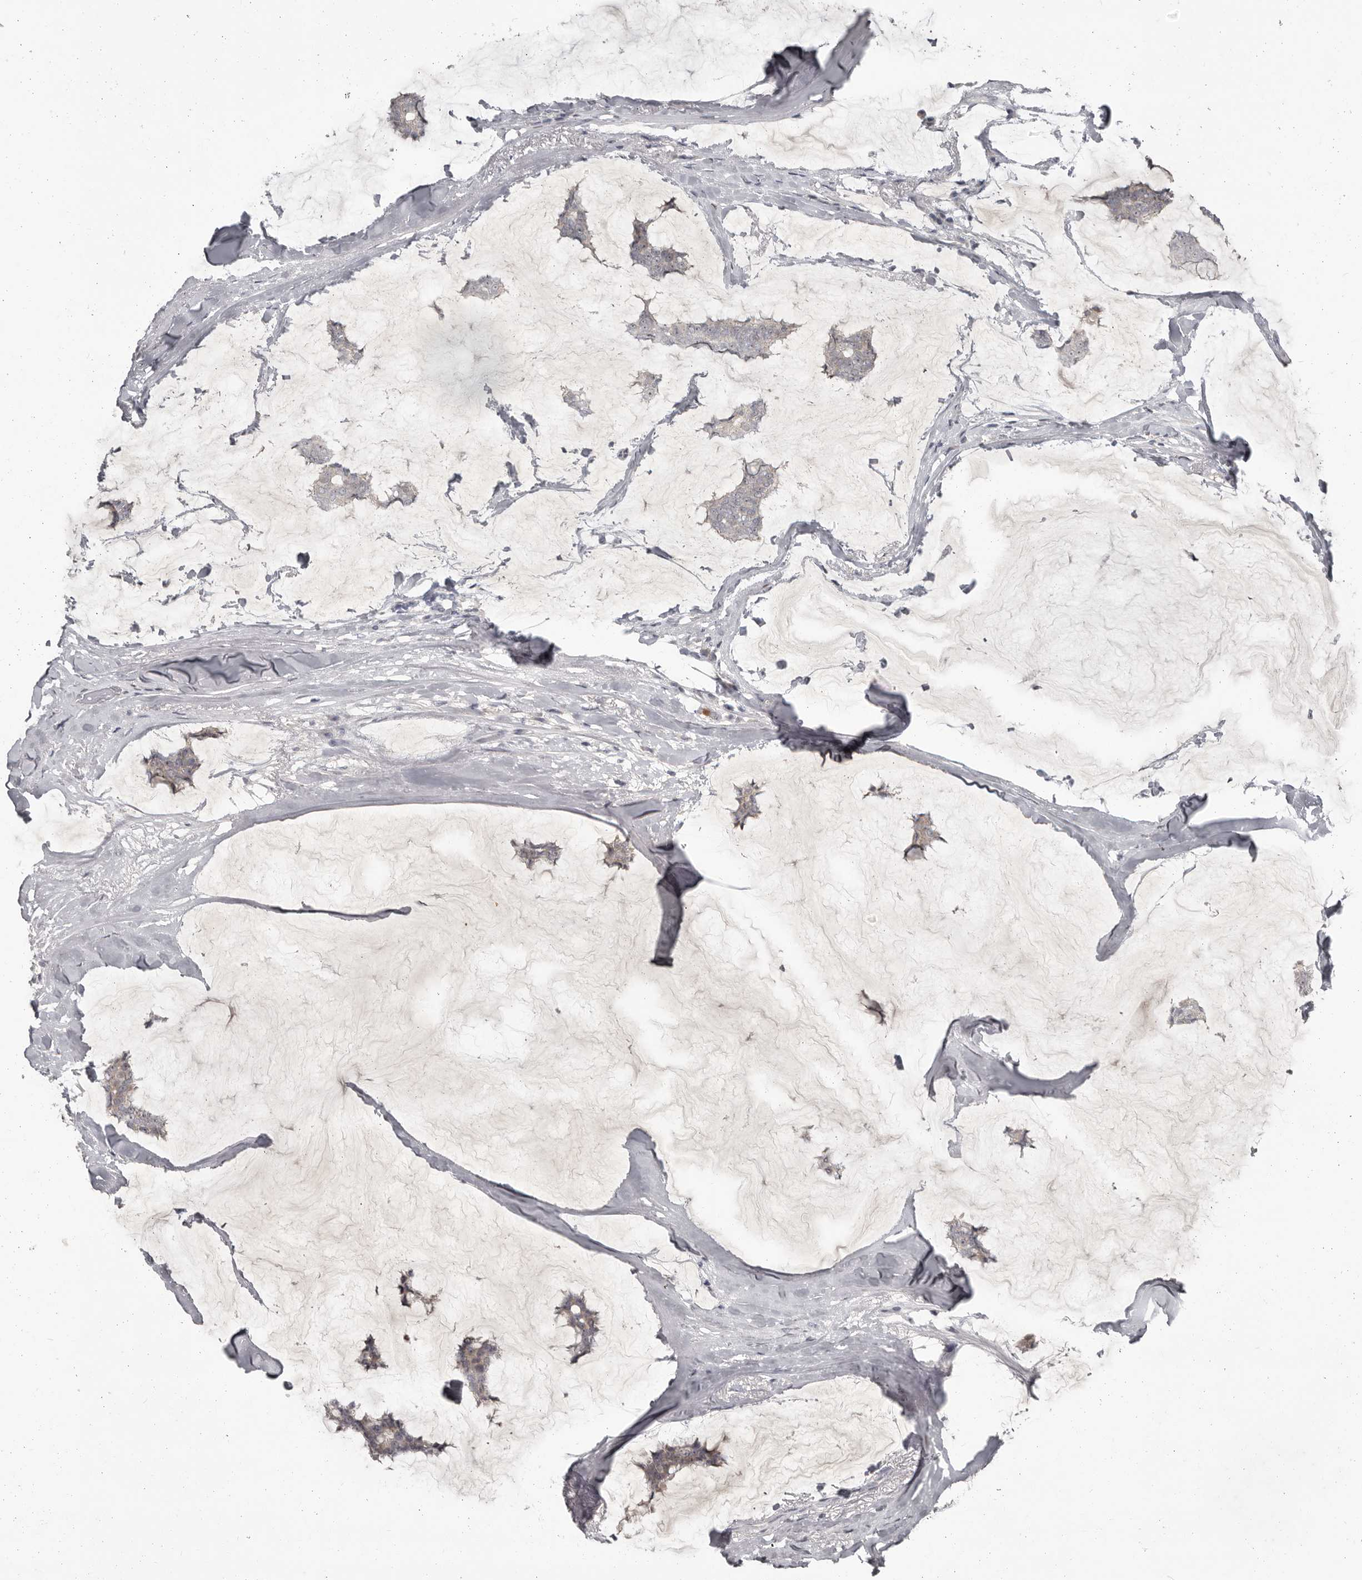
{"staining": {"intensity": "negative", "quantity": "none", "location": "none"}, "tissue": "breast cancer", "cell_type": "Tumor cells", "image_type": "cancer", "snomed": [{"axis": "morphology", "description": "Duct carcinoma"}, {"axis": "topography", "description": "Breast"}], "caption": "The immunohistochemistry (IHC) image has no significant positivity in tumor cells of infiltrating ductal carcinoma (breast) tissue.", "gene": "GPR157", "patient": {"sex": "female", "age": 93}}